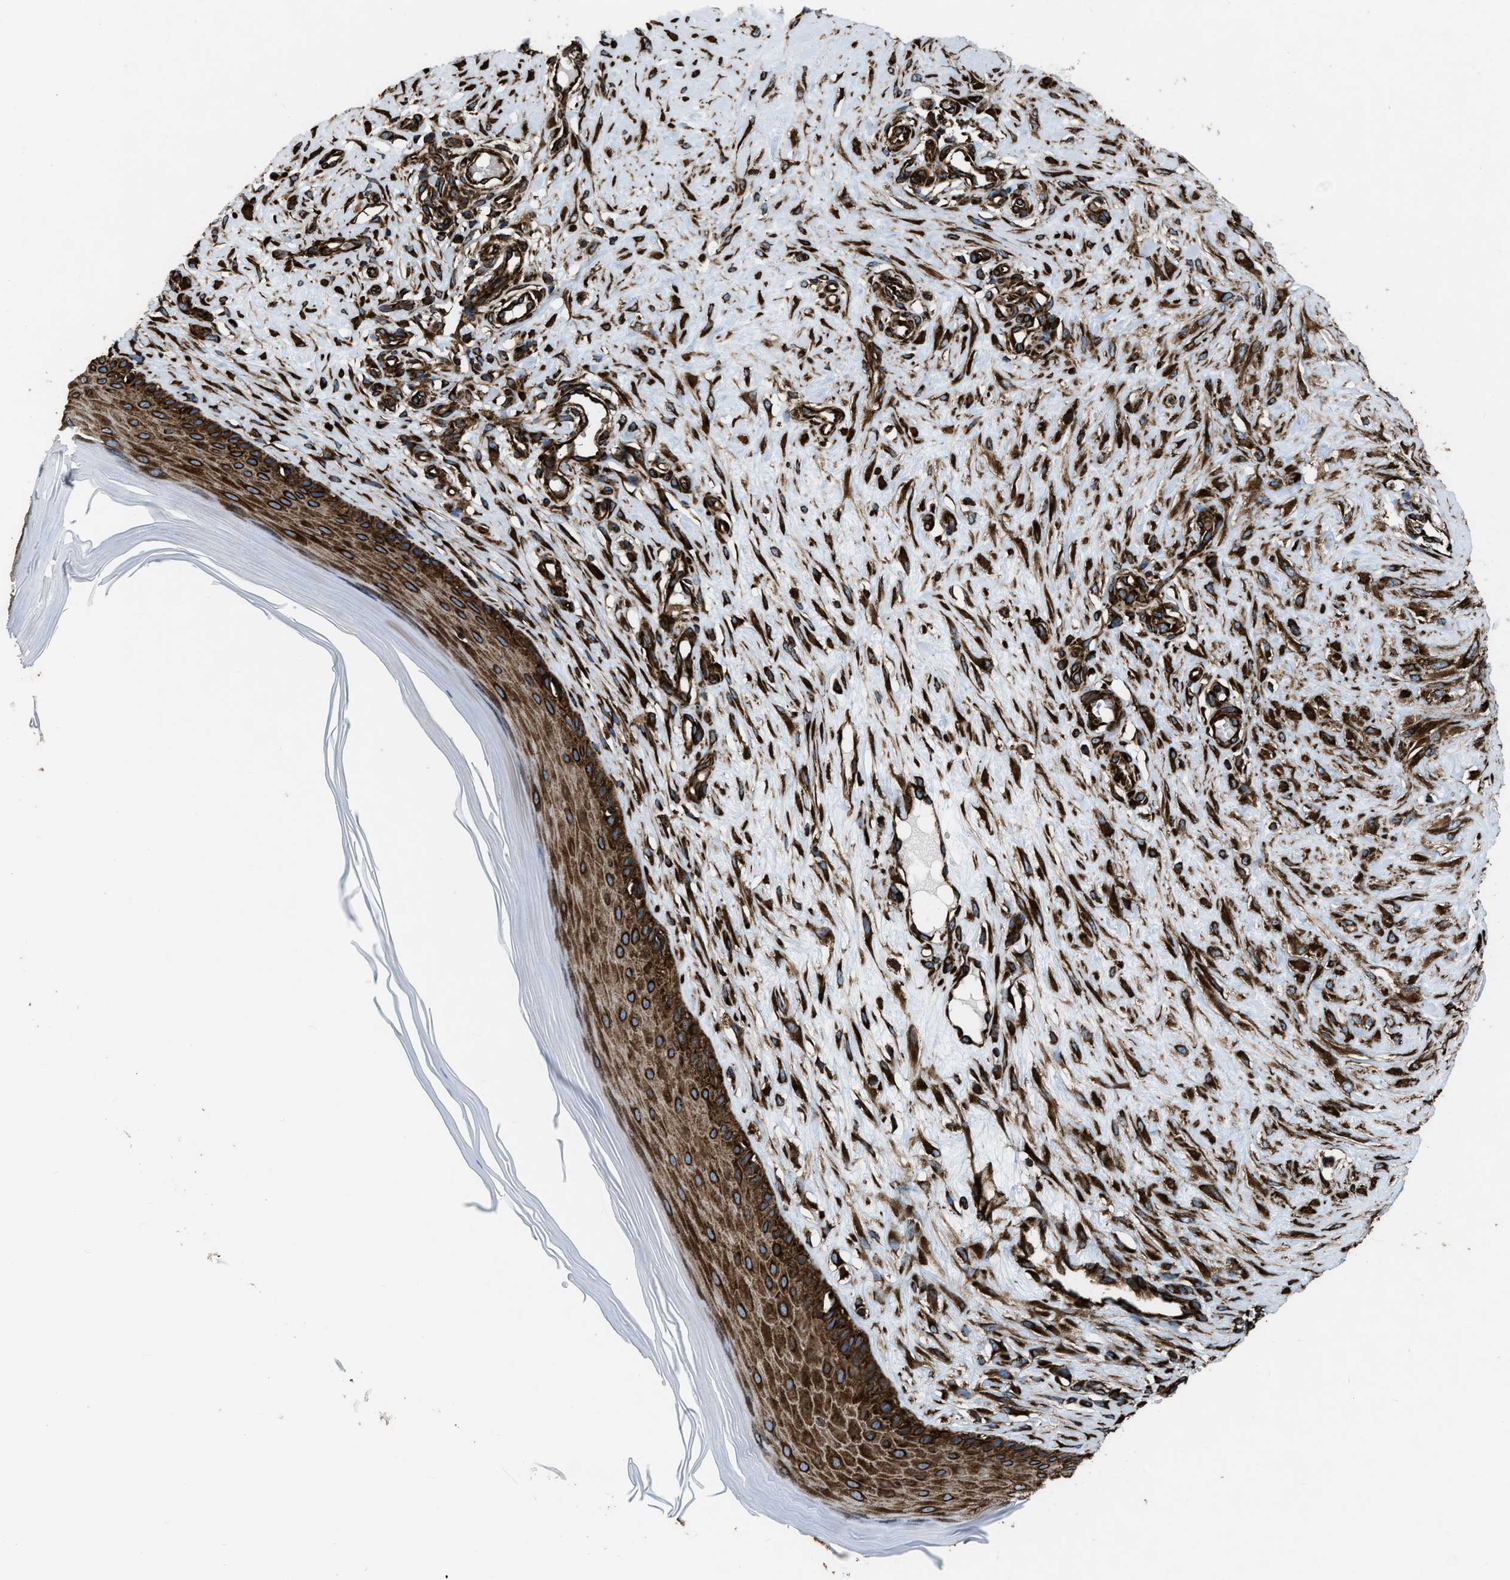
{"staining": {"intensity": "strong", "quantity": ">75%", "location": "cytoplasmic/membranous"}, "tissue": "skin", "cell_type": "Fibroblasts", "image_type": "normal", "snomed": [{"axis": "morphology", "description": "Normal tissue, NOS"}, {"axis": "topography", "description": "Skin"}], "caption": "A high amount of strong cytoplasmic/membranous positivity is present in about >75% of fibroblasts in normal skin.", "gene": "CAPRIN1", "patient": {"sex": "male", "age": 41}}